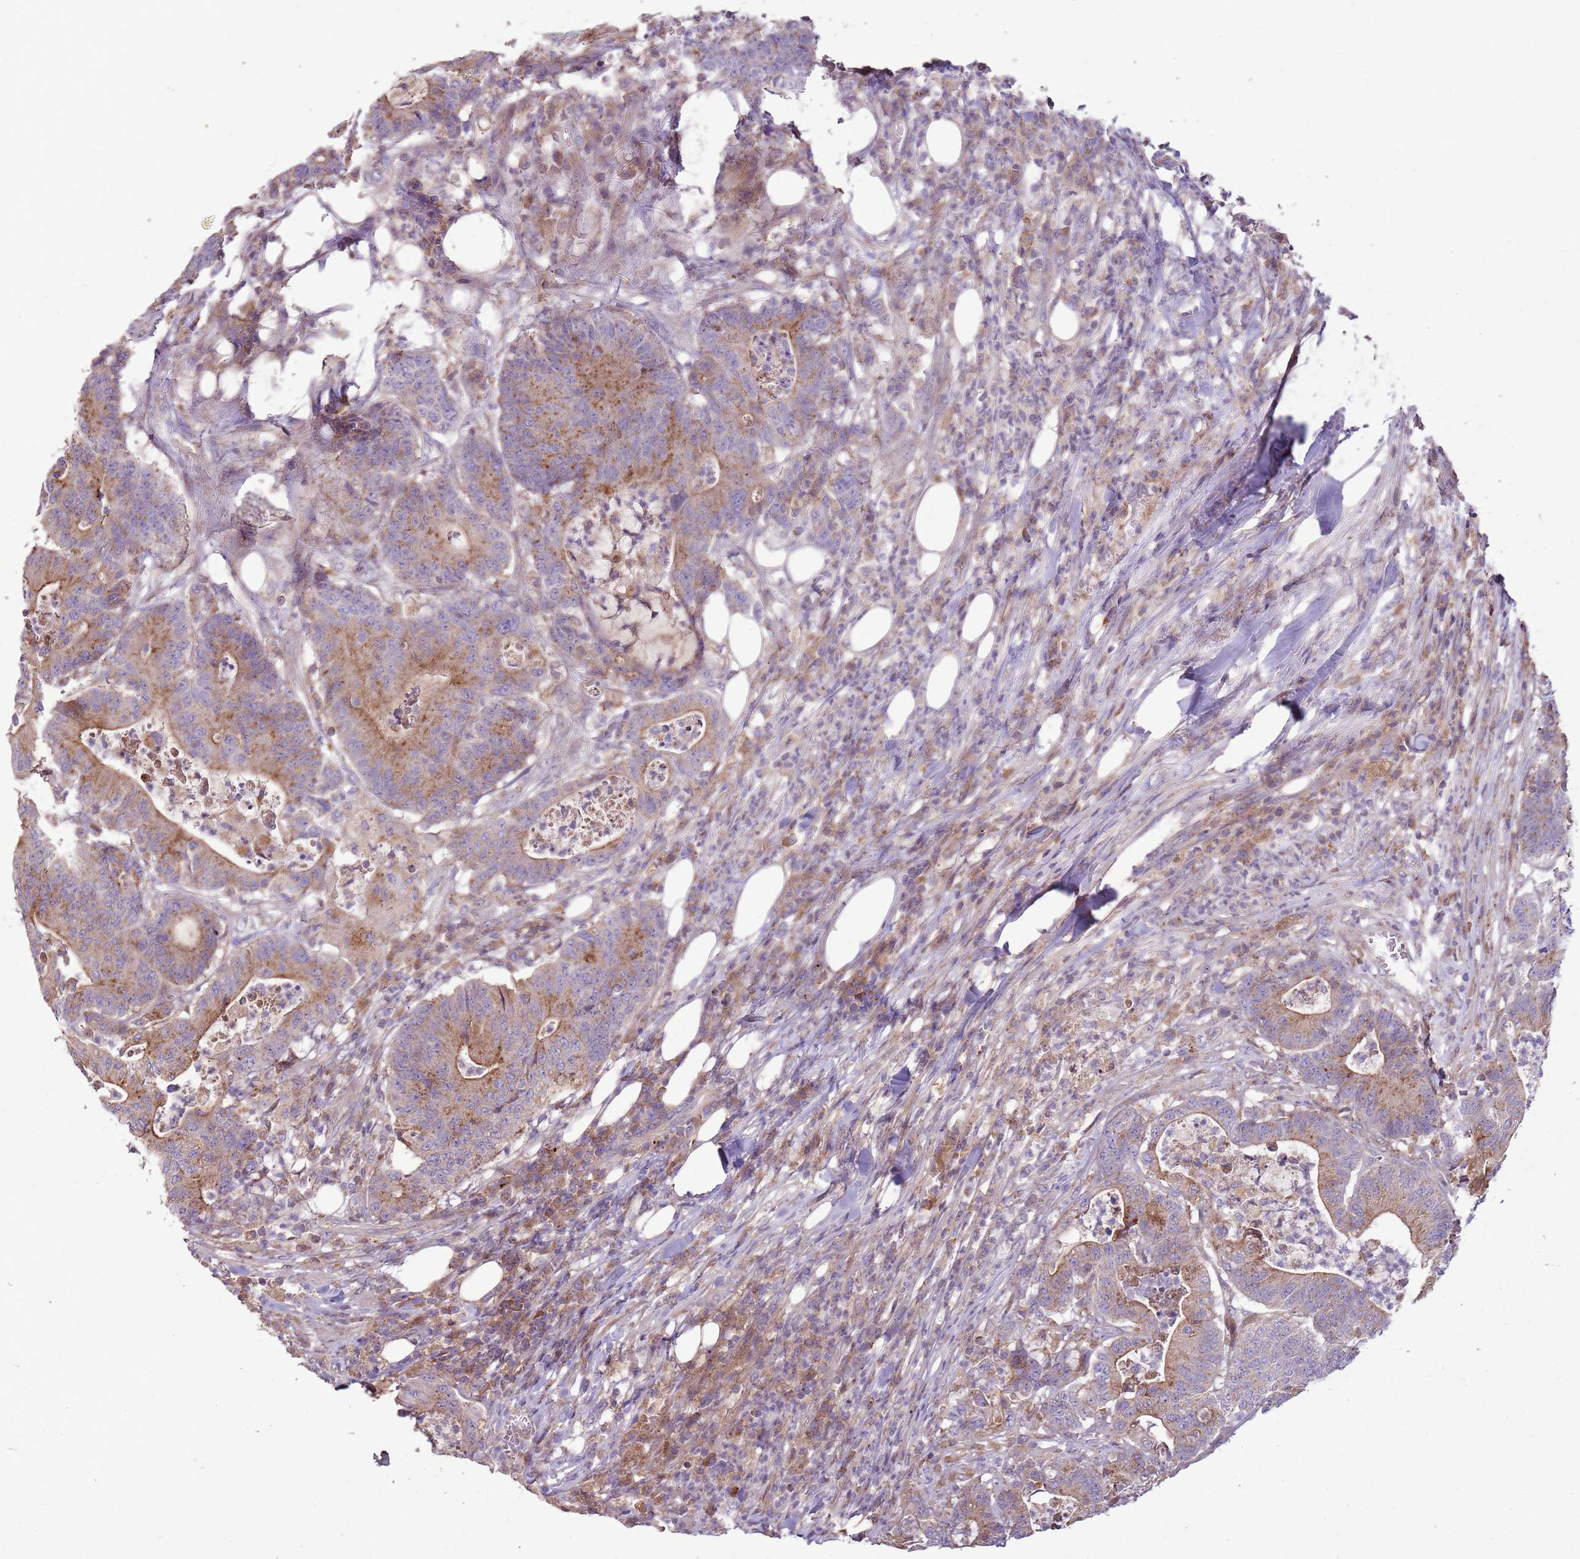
{"staining": {"intensity": "moderate", "quantity": ">75%", "location": "cytoplasmic/membranous"}, "tissue": "colorectal cancer", "cell_type": "Tumor cells", "image_type": "cancer", "snomed": [{"axis": "morphology", "description": "Adenocarcinoma, NOS"}, {"axis": "topography", "description": "Colon"}], "caption": "Moderate cytoplasmic/membranous protein positivity is seen in about >75% of tumor cells in colorectal cancer.", "gene": "ANKRD24", "patient": {"sex": "female", "age": 84}}